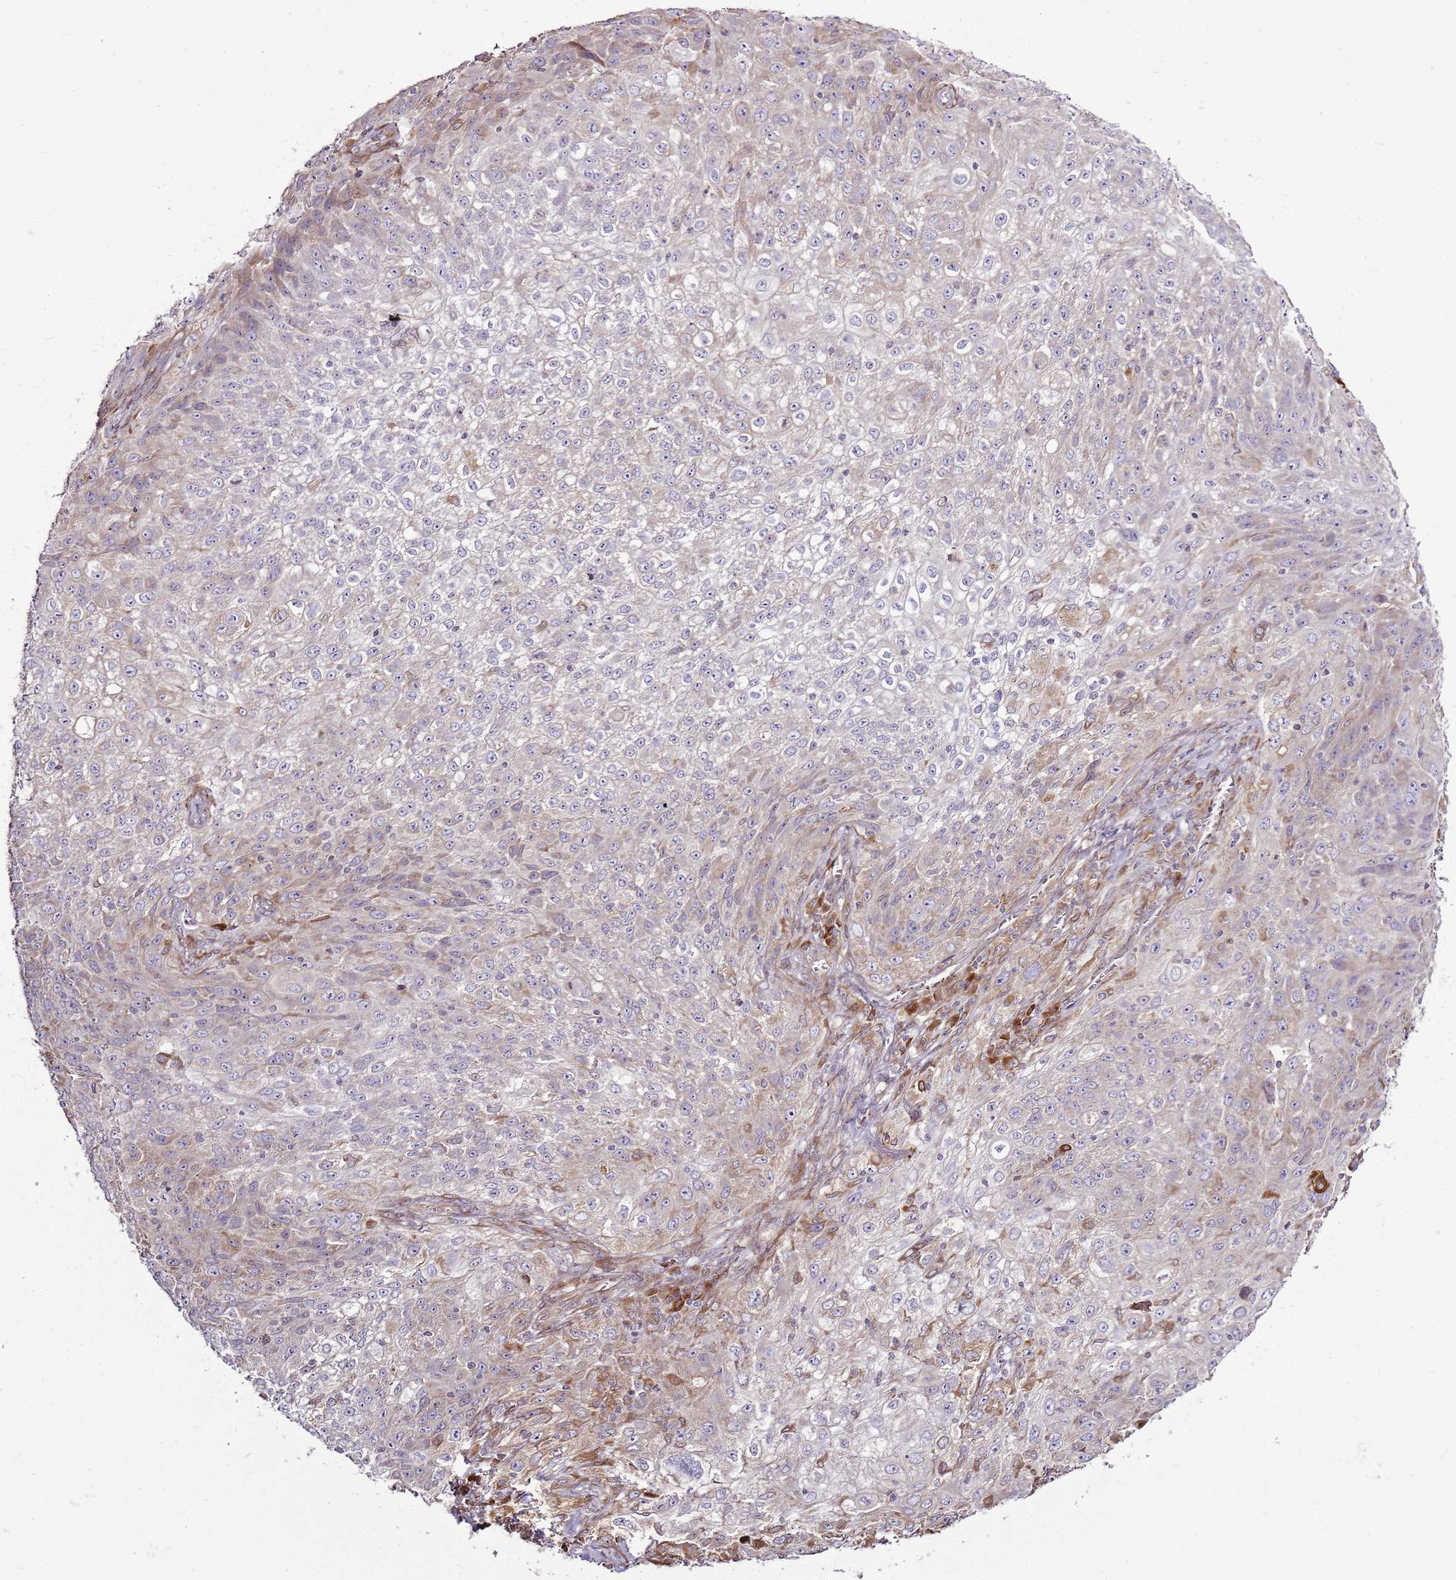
{"staining": {"intensity": "moderate", "quantity": "<25%", "location": "cytoplasmic/membranous"}, "tissue": "lung cancer", "cell_type": "Tumor cells", "image_type": "cancer", "snomed": [{"axis": "morphology", "description": "Squamous cell carcinoma, NOS"}, {"axis": "topography", "description": "Lung"}], "caption": "IHC of human squamous cell carcinoma (lung) shows low levels of moderate cytoplasmic/membranous positivity in about <25% of tumor cells. (Brightfield microscopy of DAB IHC at high magnification).", "gene": "TMED10", "patient": {"sex": "female", "age": 69}}